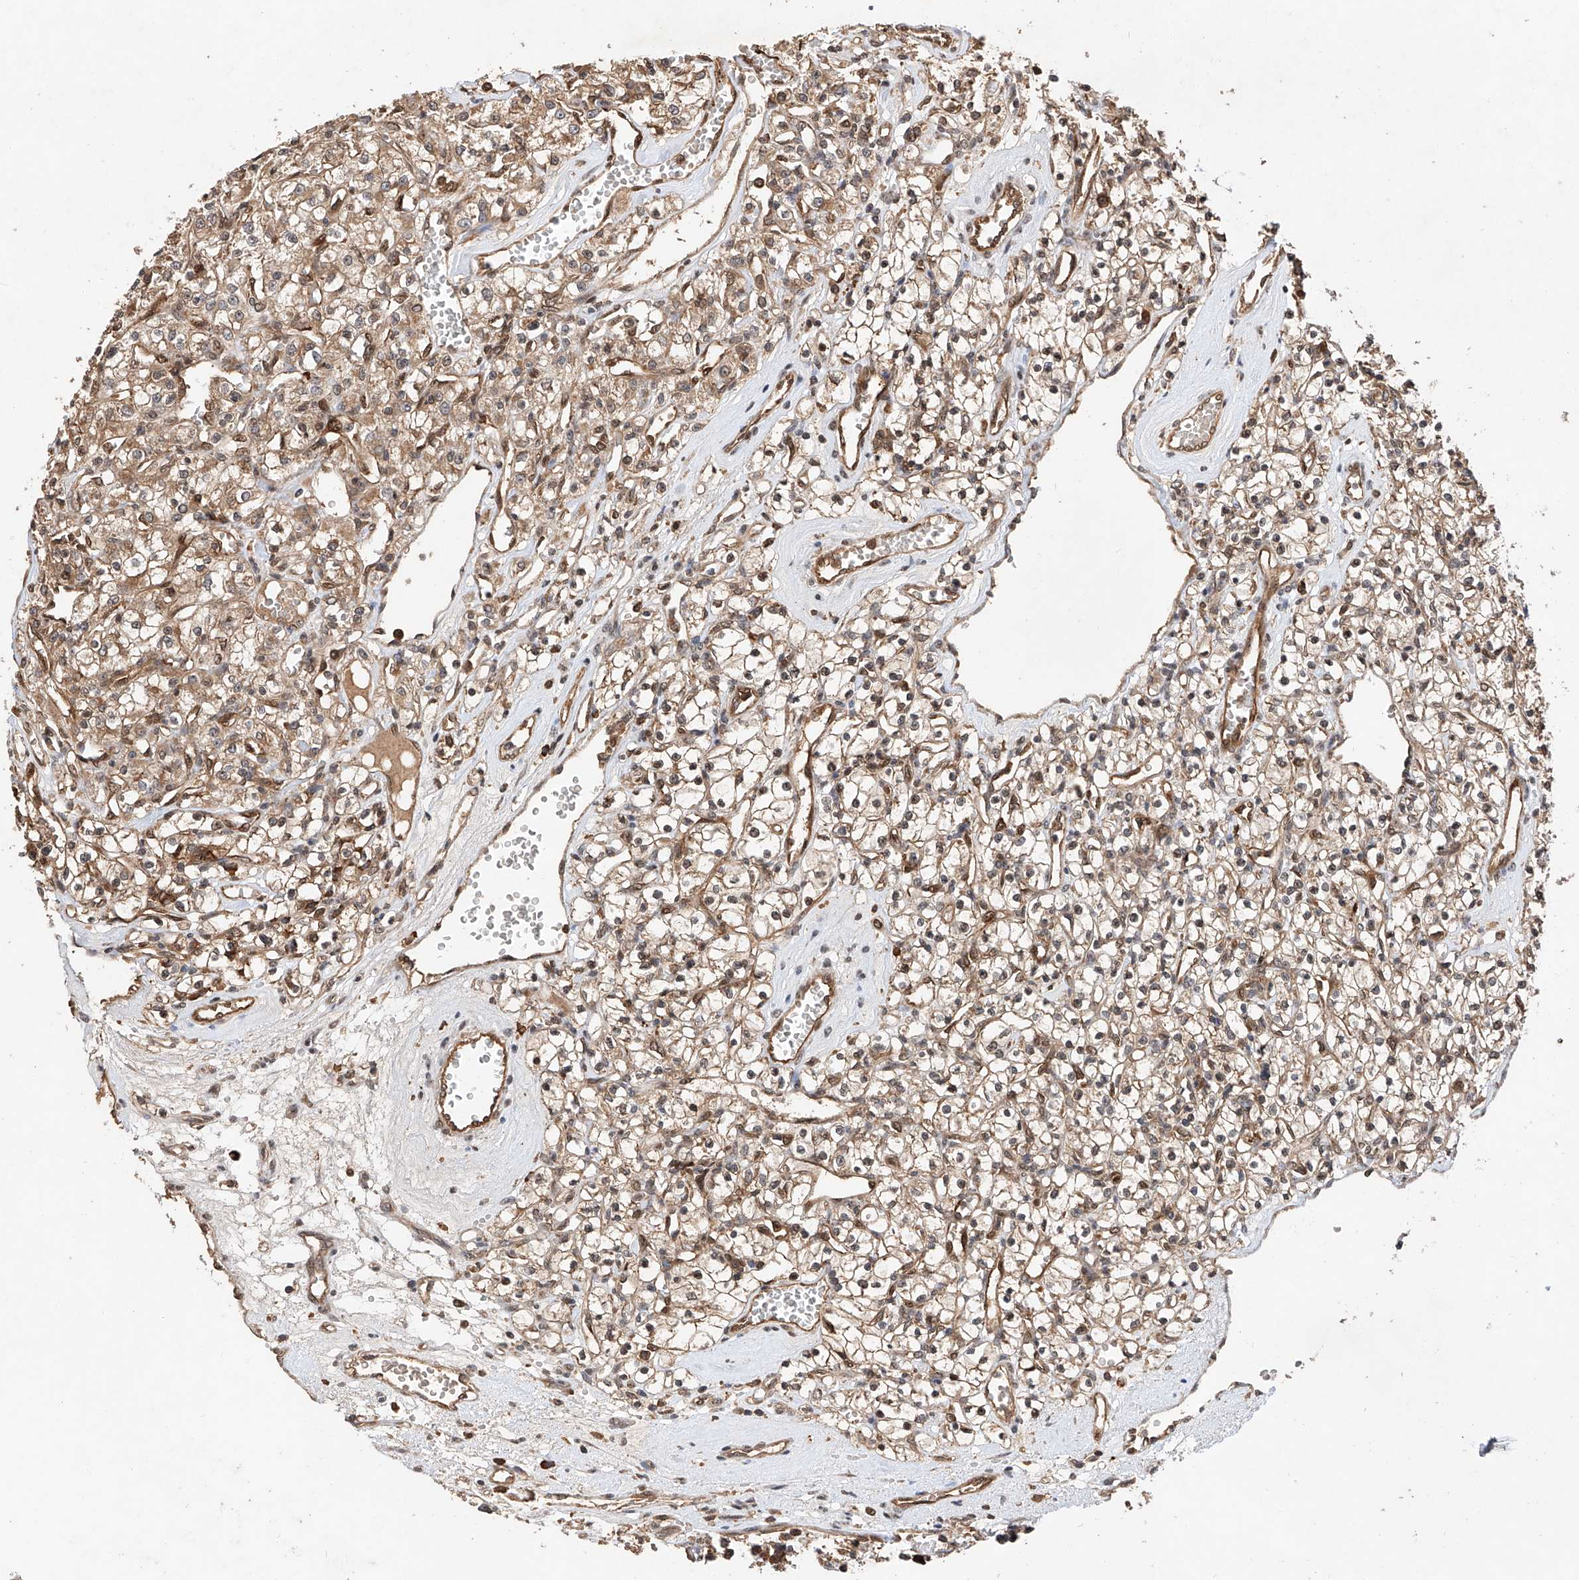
{"staining": {"intensity": "weak", "quantity": ">75%", "location": "cytoplasmic/membranous"}, "tissue": "renal cancer", "cell_type": "Tumor cells", "image_type": "cancer", "snomed": [{"axis": "morphology", "description": "Adenocarcinoma, NOS"}, {"axis": "topography", "description": "Kidney"}], "caption": "Immunohistochemical staining of human adenocarcinoma (renal) shows low levels of weak cytoplasmic/membranous staining in approximately >75% of tumor cells. Immunohistochemistry stains the protein of interest in brown and the nuclei are stained blue.", "gene": "RILPL2", "patient": {"sex": "female", "age": 59}}